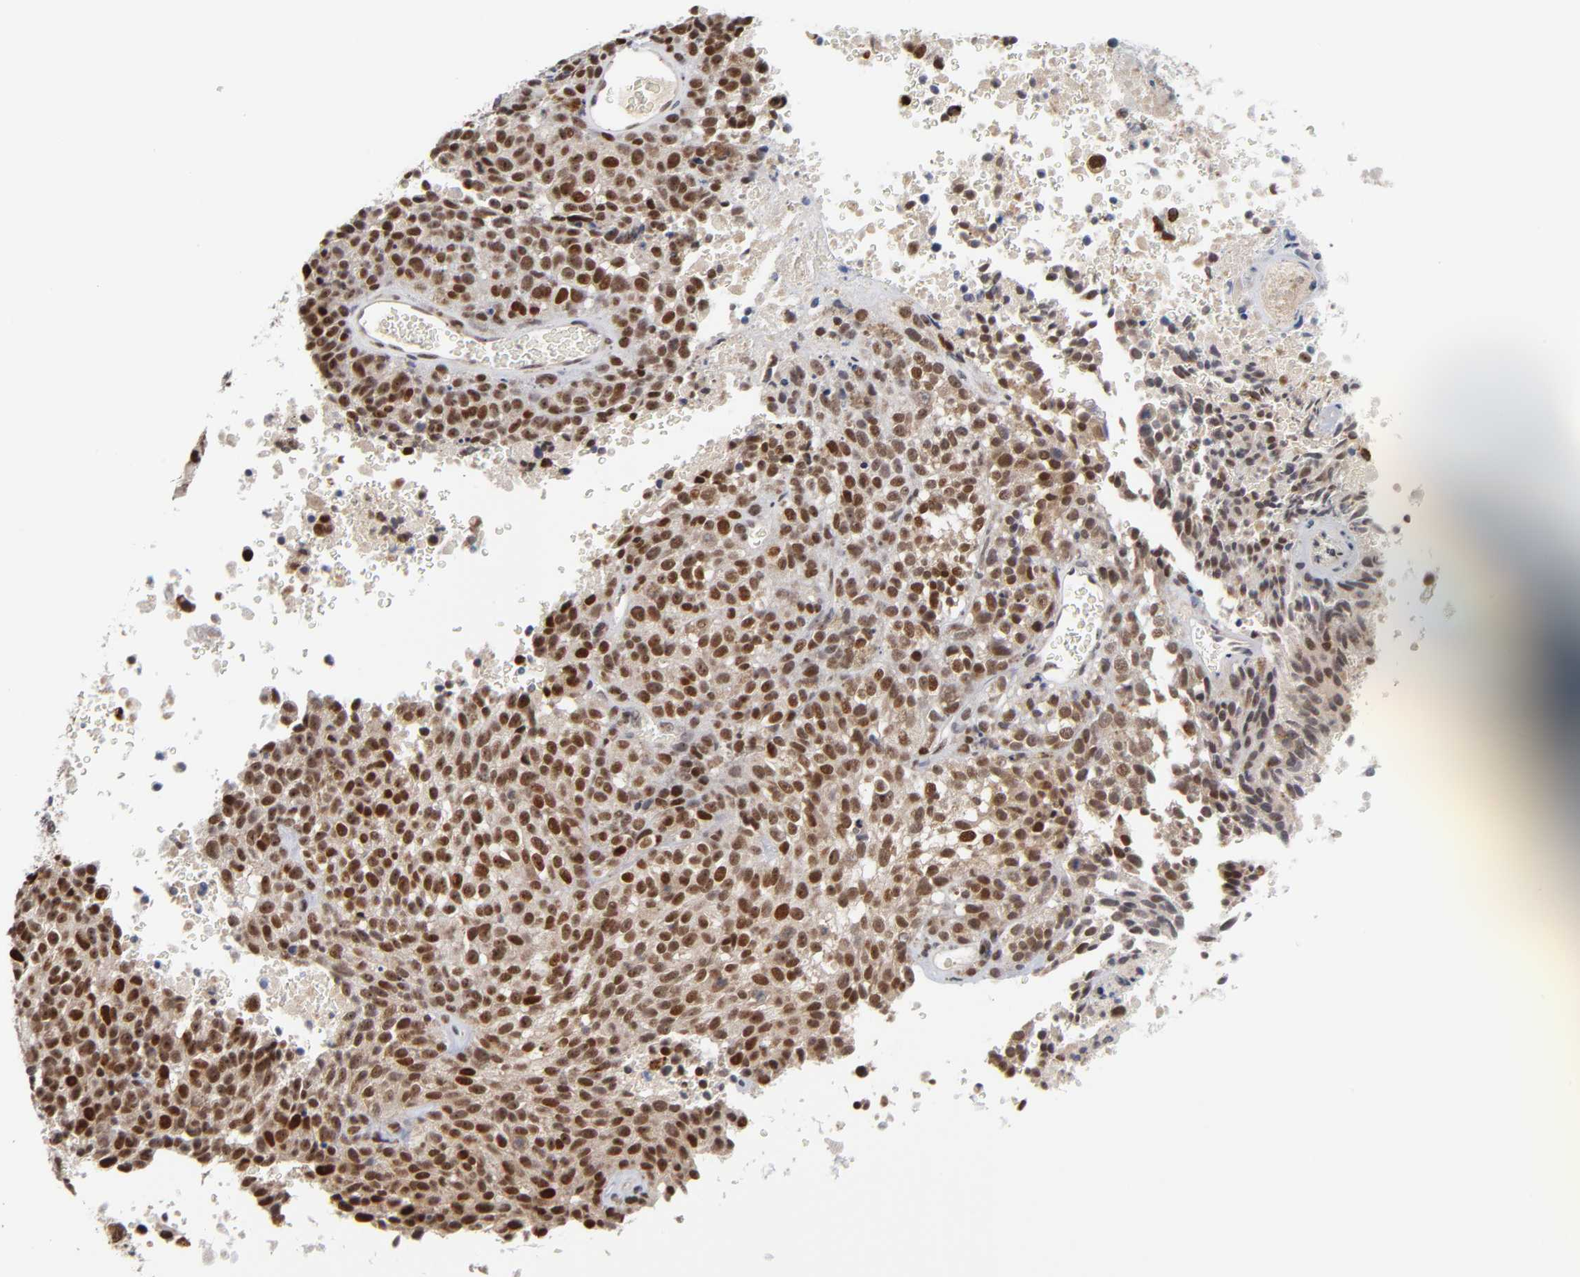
{"staining": {"intensity": "moderate", "quantity": ">75%", "location": "nuclear"}, "tissue": "melanoma", "cell_type": "Tumor cells", "image_type": "cancer", "snomed": [{"axis": "morphology", "description": "Malignant melanoma, Metastatic site"}, {"axis": "topography", "description": "Cerebral cortex"}], "caption": "Immunohistochemistry (IHC) micrograph of neoplastic tissue: human melanoma stained using immunohistochemistry reveals medium levels of moderate protein expression localized specifically in the nuclear of tumor cells, appearing as a nuclear brown color.", "gene": "ZNF419", "patient": {"sex": "female", "age": 52}}